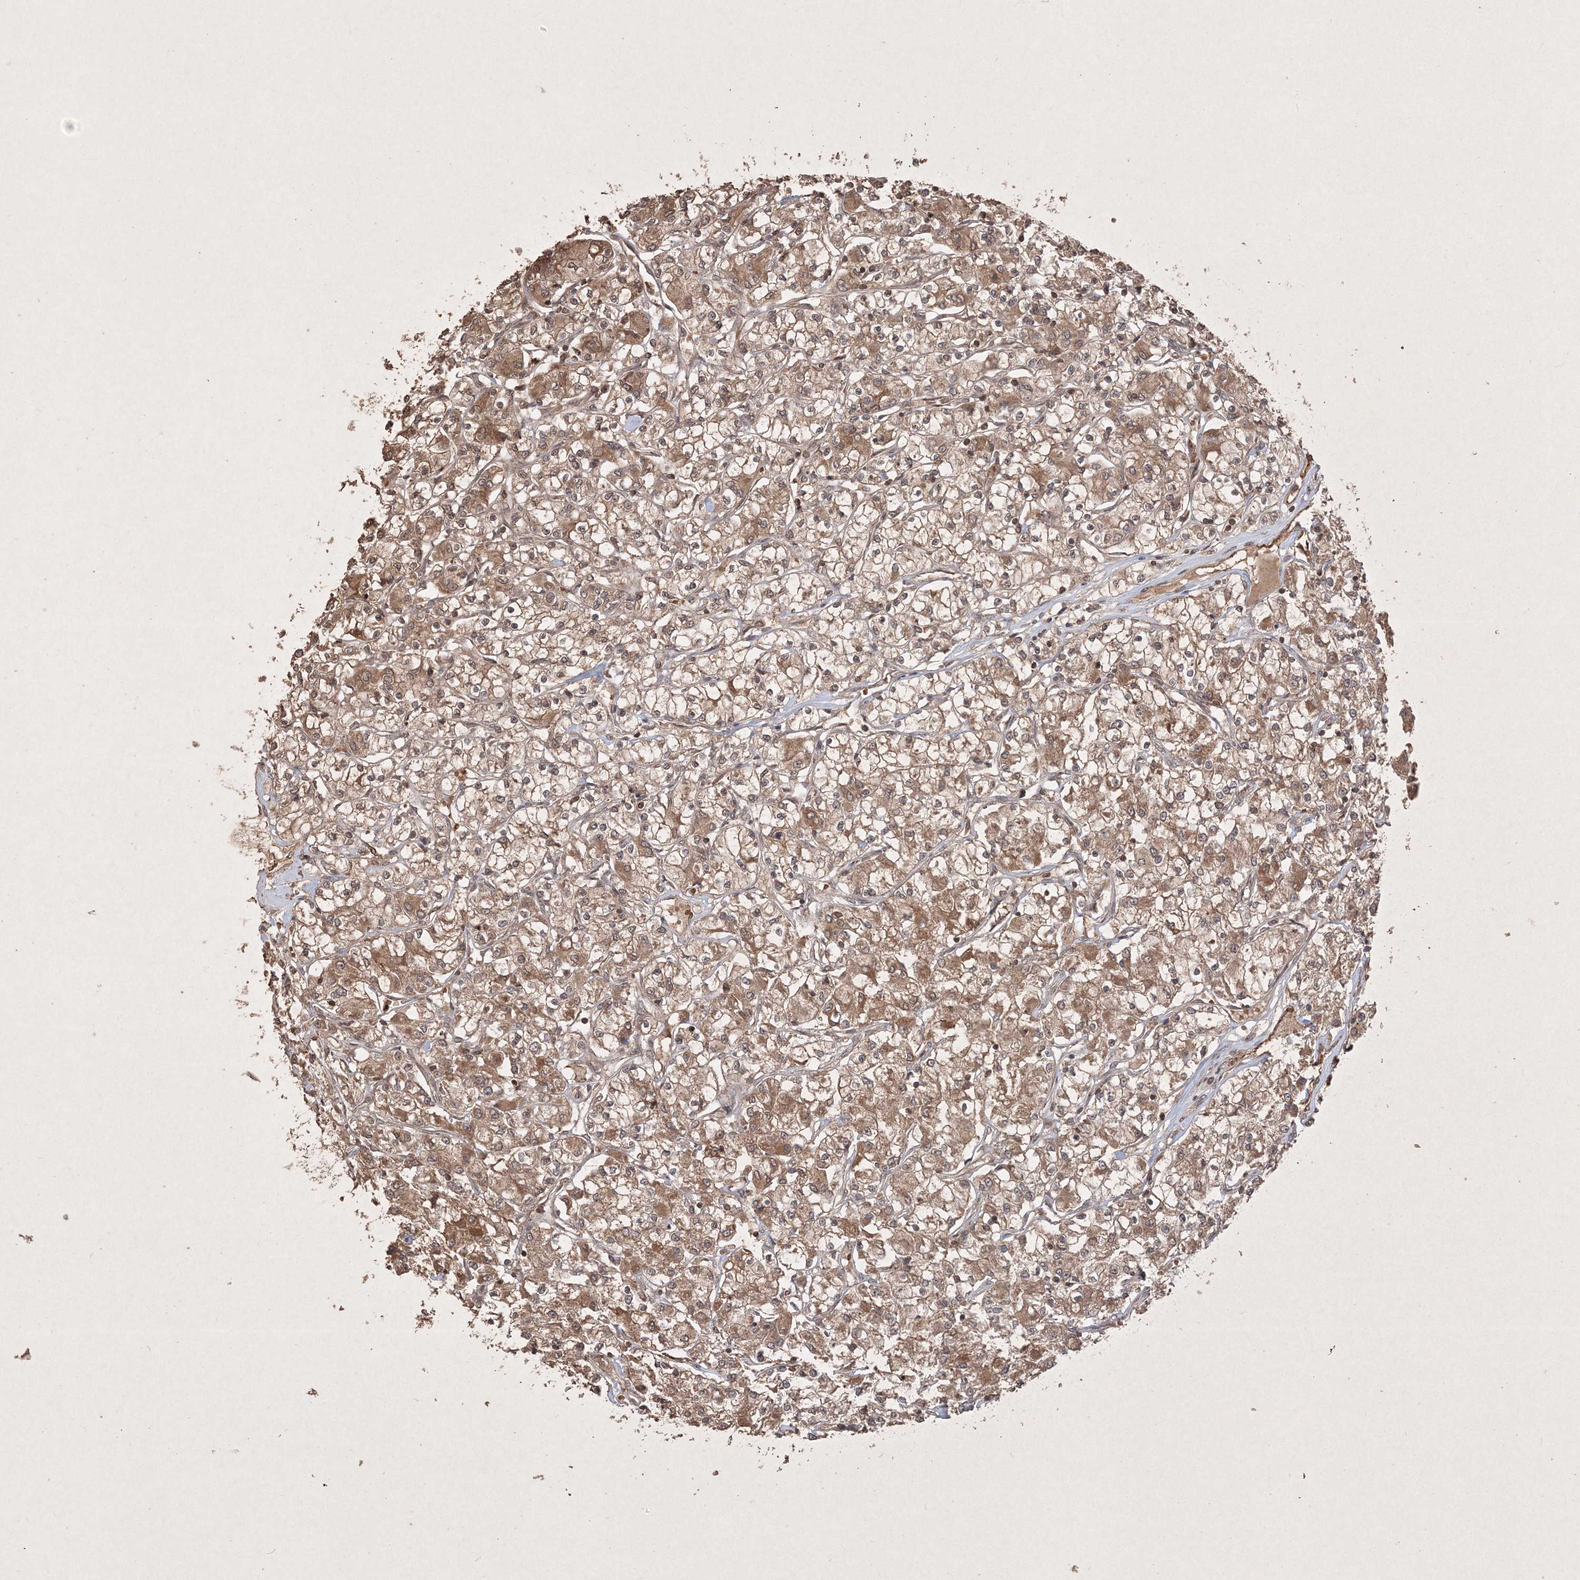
{"staining": {"intensity": "moderate", "quantity": ">75%", "location": "cytoplasmic/membranous"}, "tissue": "renal cancer", "cell_type": "Tumor cells", "image_type": "cancer", "snomed": [{"axis": "morphology", "description": "Adenocarcinoma, NOS"}, {"axis": "topography", "description": "Kidney"}], "caption": "Brown immunohistochemical staining in renal cancer shows moderate cytoplasmic/membranous expression in about >75% of tumor cells. (Stains: DAB (3,3'-diaminobenzidine) in brown, nuclei in blue, Microscopy: brightfield microscopy at high magnification).", "gene": "PELI3", "patient": {"sex": "female", "age": 59}}